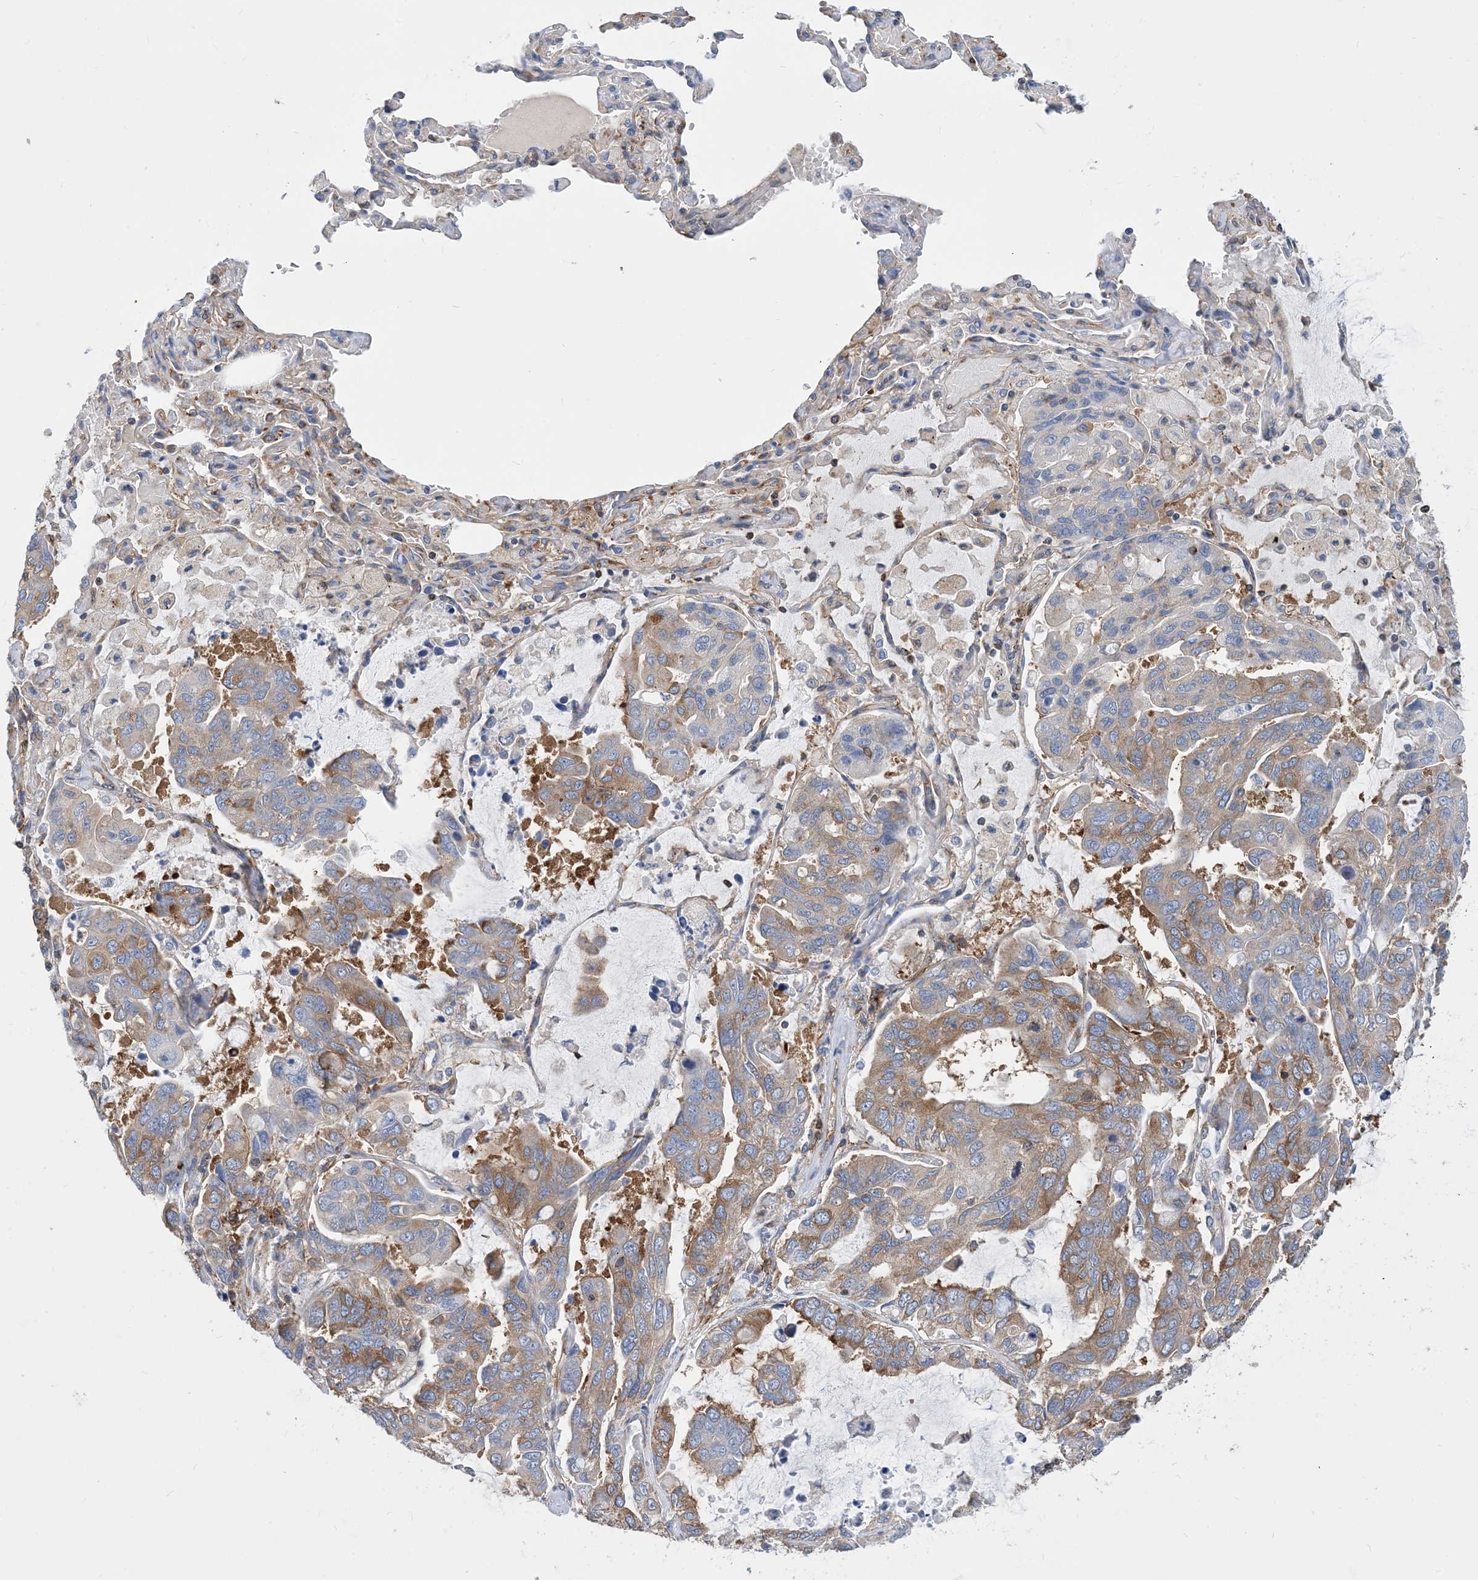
{"staining": {"intensity": "moderate", "quantity": "25%-75%", "location": "cytoplasmic/membranous"}, "tissue": "lung cancer", "cell_type": "Tumor cells", "image_type": "cancer", "snomed": [{"axis": "morphology", "description": "Adenocarcinoma, NOS"}, {"axis": "topography", "description": "Lung"}], "caption": "Tumor cells show moderate cytoplasmic/membranous staining in about 25%-75% of cells in lung cancer (adenocarcinoma).", "gene": "DYNC1LI1", "patient": {"sex": "male", "age": 64}}